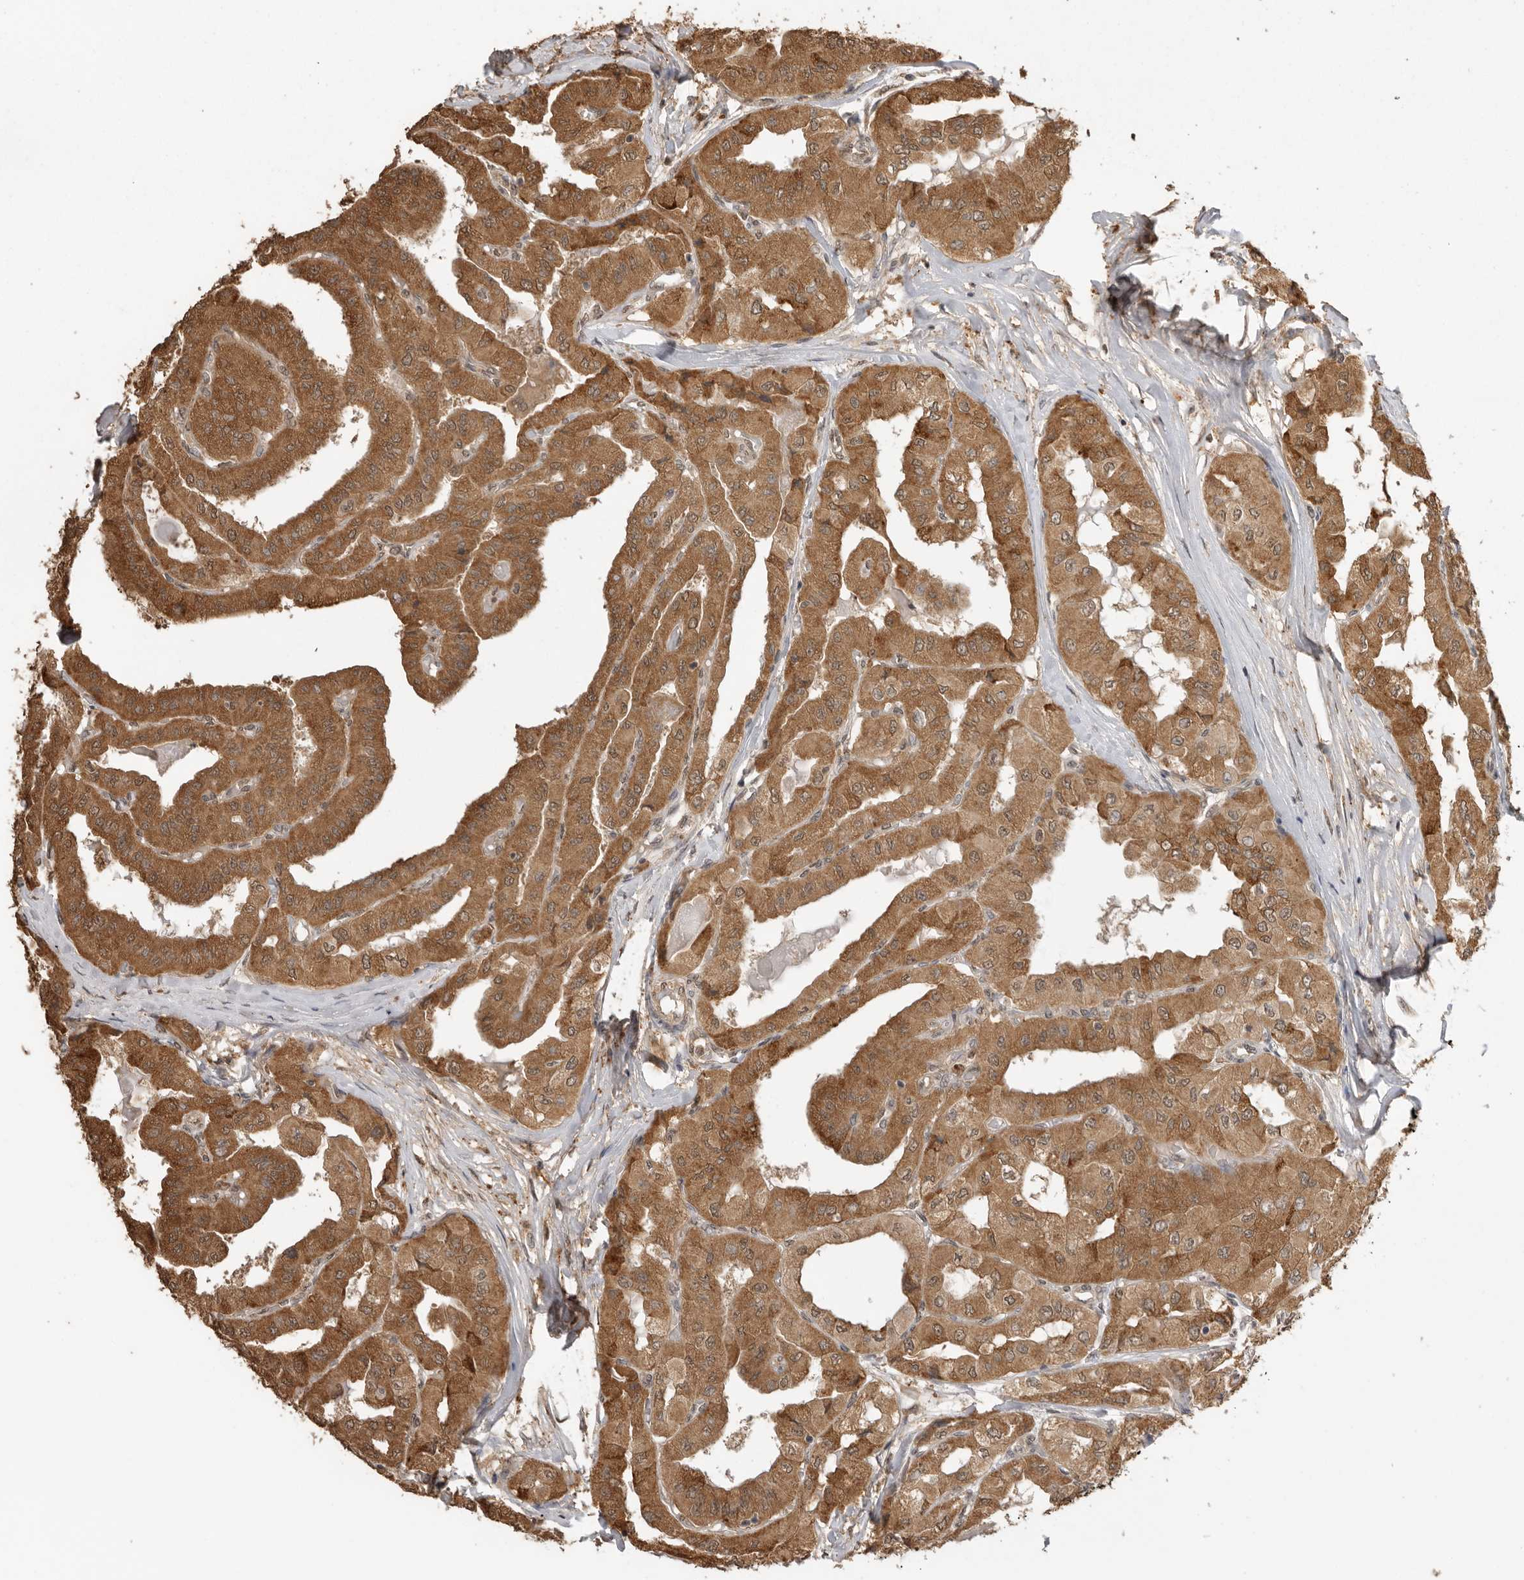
{"staining": {"intensity": "moderate", "quantity": ">75%", "location": "cytoplasmic/membranous"}, "tissue": "thyroid cancer", "cell_type": "Tumor cells", "image_type": "cancer", "snomed": [{"axis": "morphology", "description": "Papillary adenocarcinoma, NOS"}, {"axis": "topography", "description": "Thyroid gland"}], "caption": "The image reveals immunohistochemical staining of papillary adenocarcinoma (thyroid). There is moderate cytoplasmic/membranous expression is identified in approximately >75% of tumor cells.", "gene": "JAG2", "patient": {"sex": "female", "age": 59}}